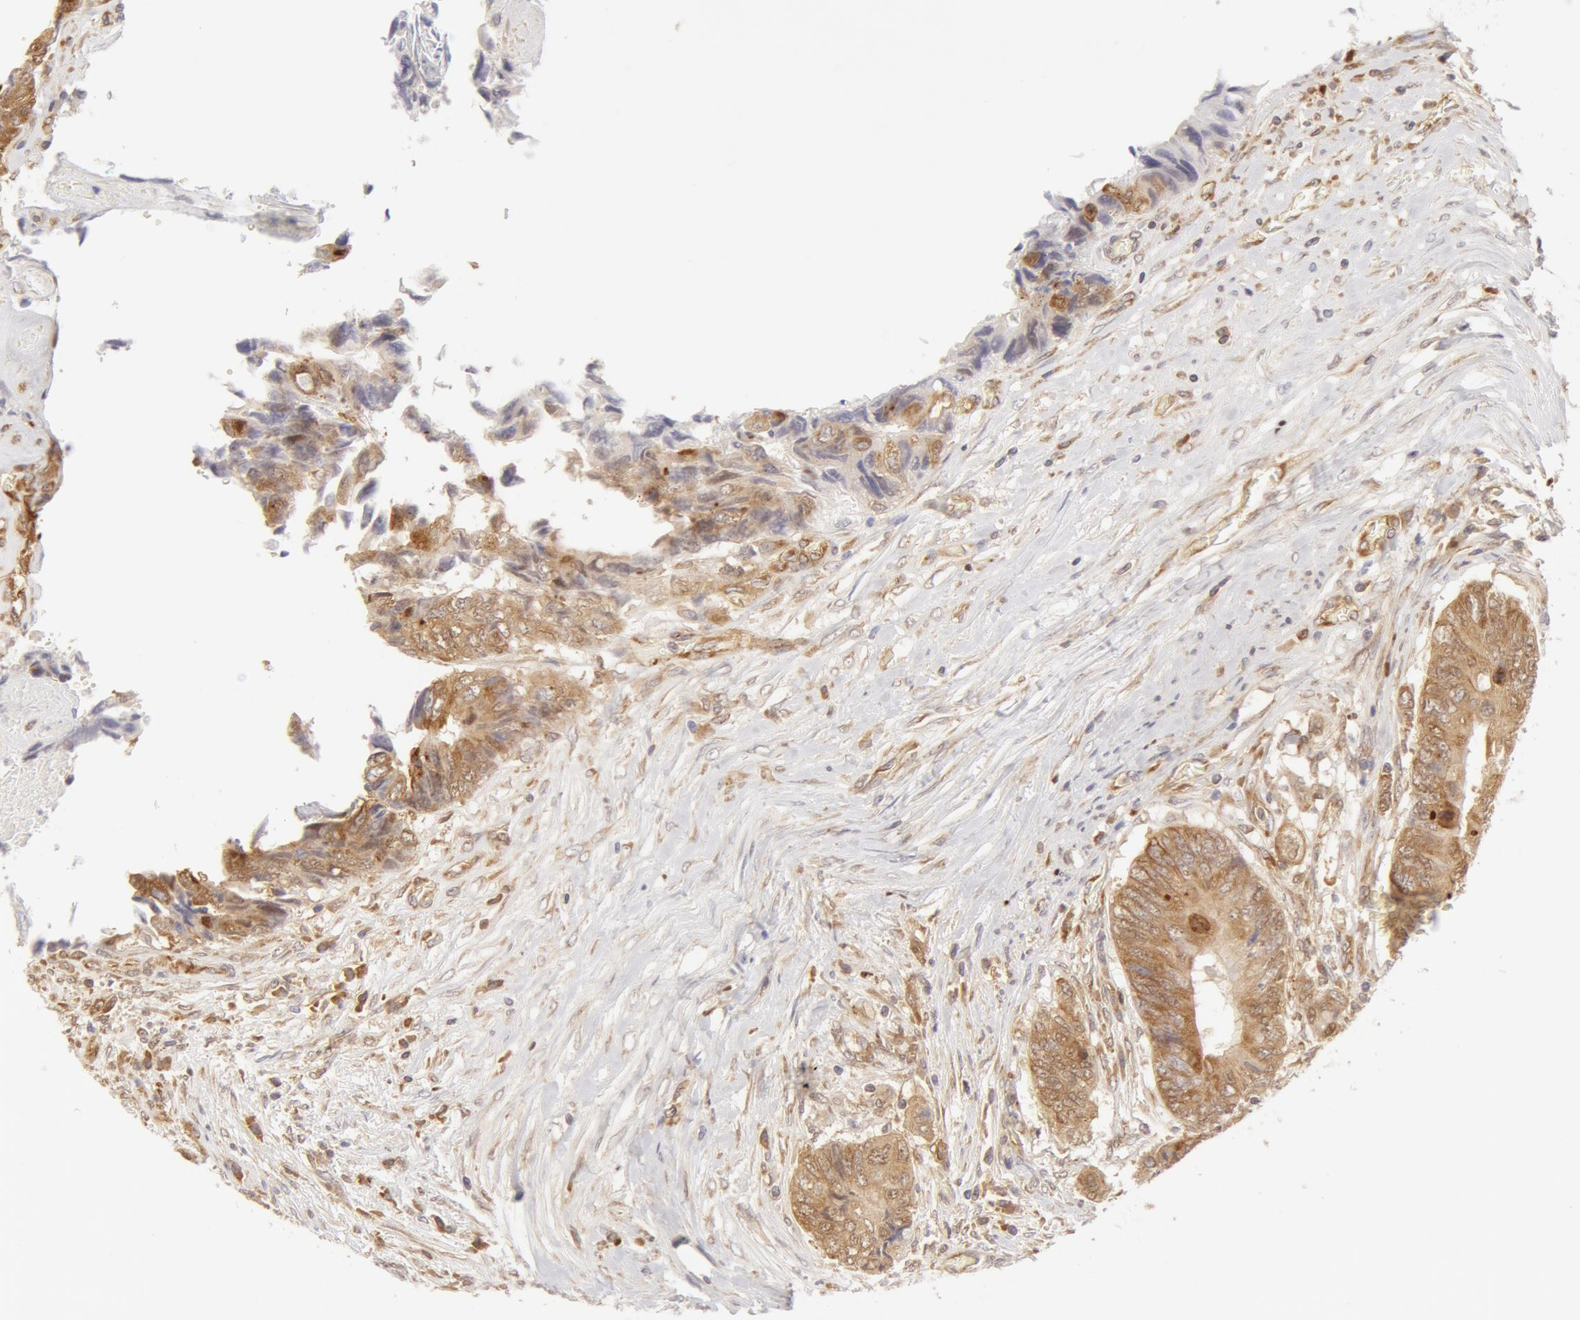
{"staining": {"intensity": "weak", "quantity": ">75%", "location": "cytoplasmic/membranous"}, "tissue": "colorectal cancer", "cell_type": "Tumor cells", "image_type": "cancer", "snomed": [{"axis": "morphology", "description": "Adenocarcinoma, NOS"}, {"axis": "topography", "description": "Rectum"}], "caption": "This is an image of immunohistochemistry staining of colorectal cancer (adenocarcinoma), which shows weak staining in the cytoplasmic/membranous of tumor cells.", "gene": "DDX3Y", "patient": {"sex": "female", "age": 82}}